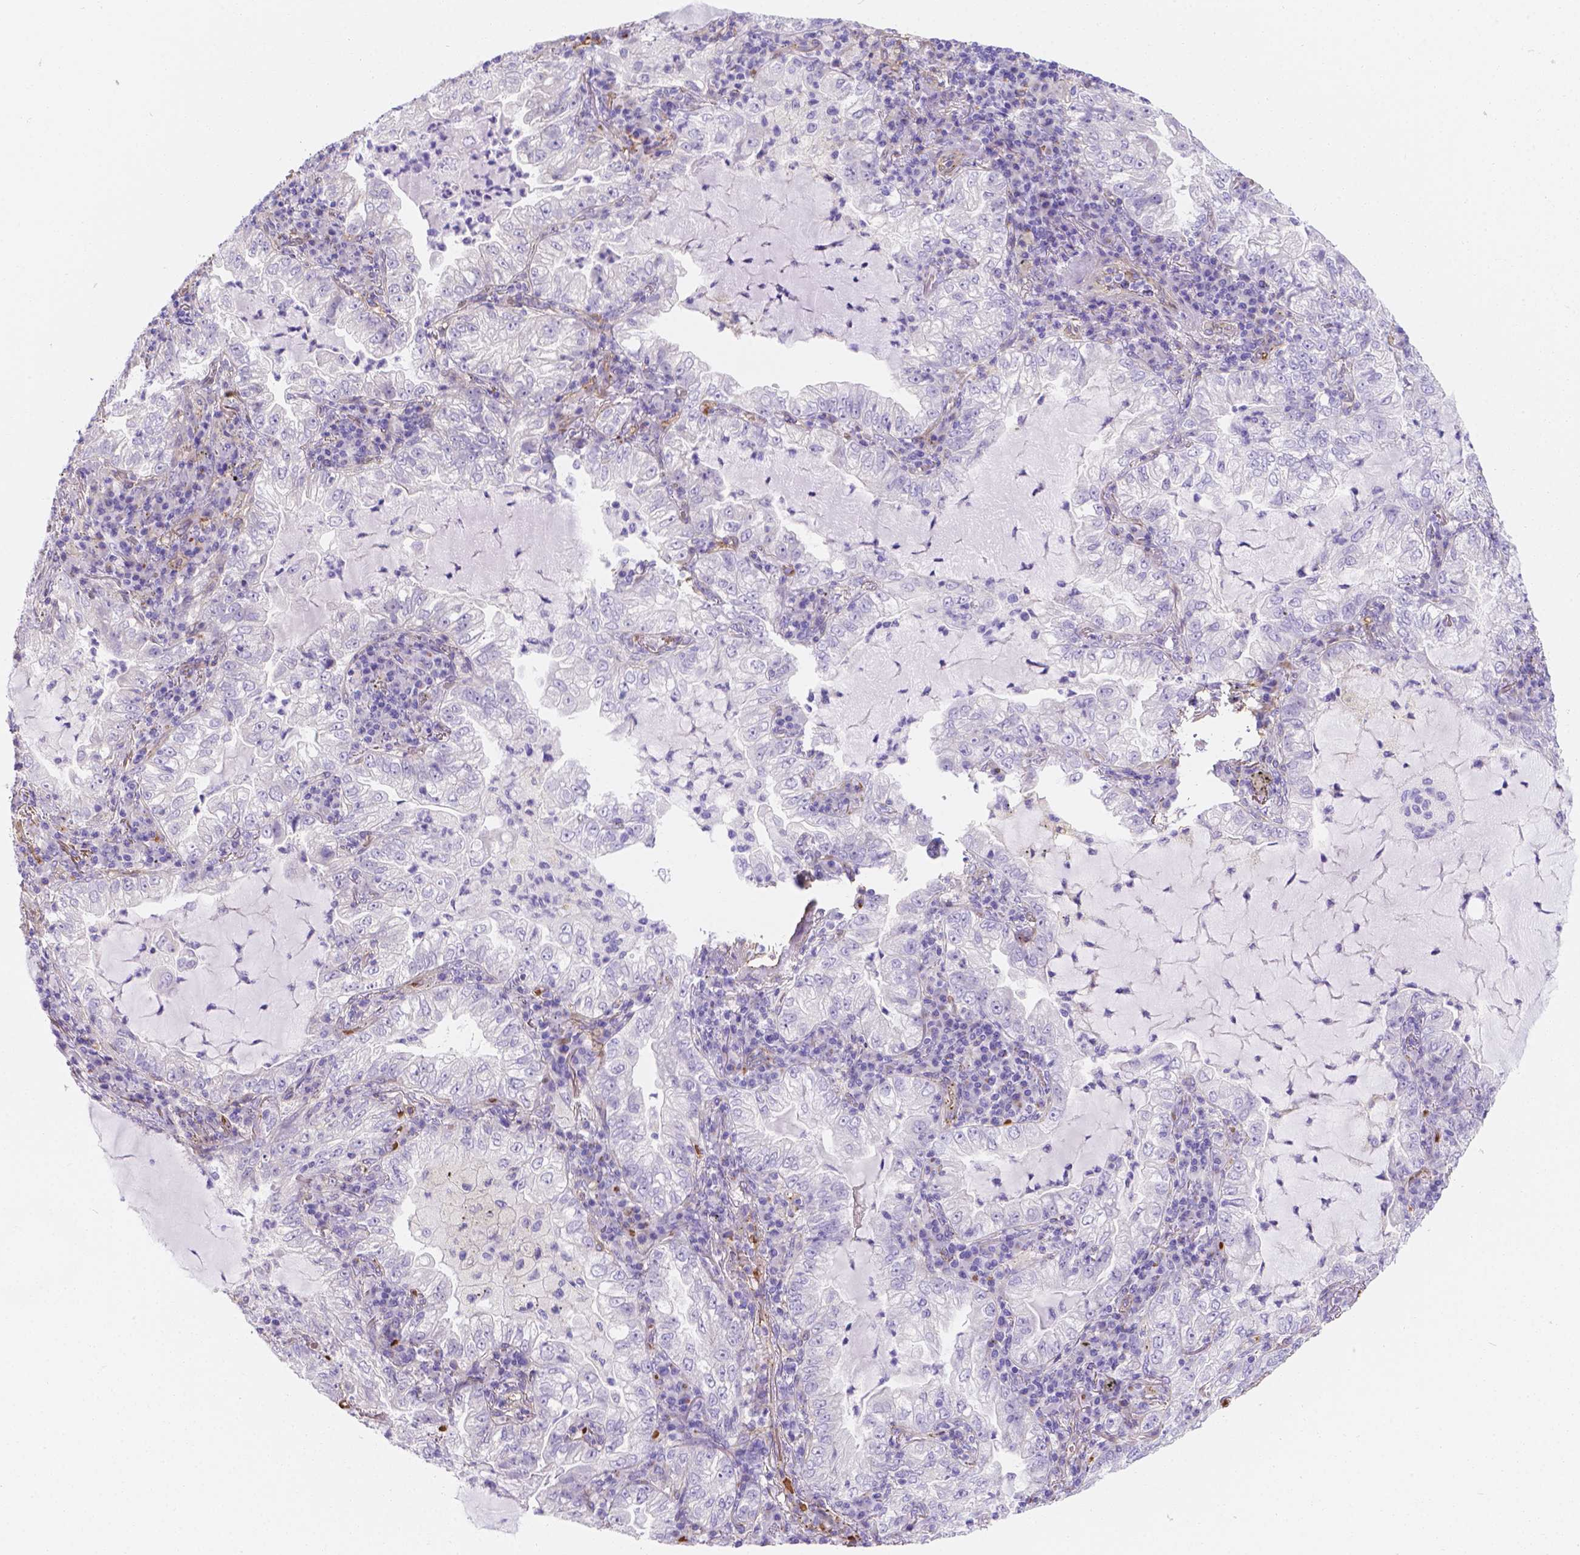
{"staining": {"intensity": "negative", "quantity": "none", "location": "none"}, "tissue": "lung cancer", "cell_type": "Tumor cells", "image_type": "cancer", "snomed": [{"axis": "morphology", "description": "Adenocarcinoma, NOS"}, {"axis": "topography", "description": "Lung"}], "caption": "Immunohistochemistry (IHC) histopathology image of neoplastic tissue: human lung adenocarcinoma stained with DAB (3,3'-diaminobenzidine) exhibits no significant protein staining in tumor cells. (DAB IHC with hematoxylin counter stain).", "gene": "SLC40A1", "patient": {"sex": "female", "age": 73}}